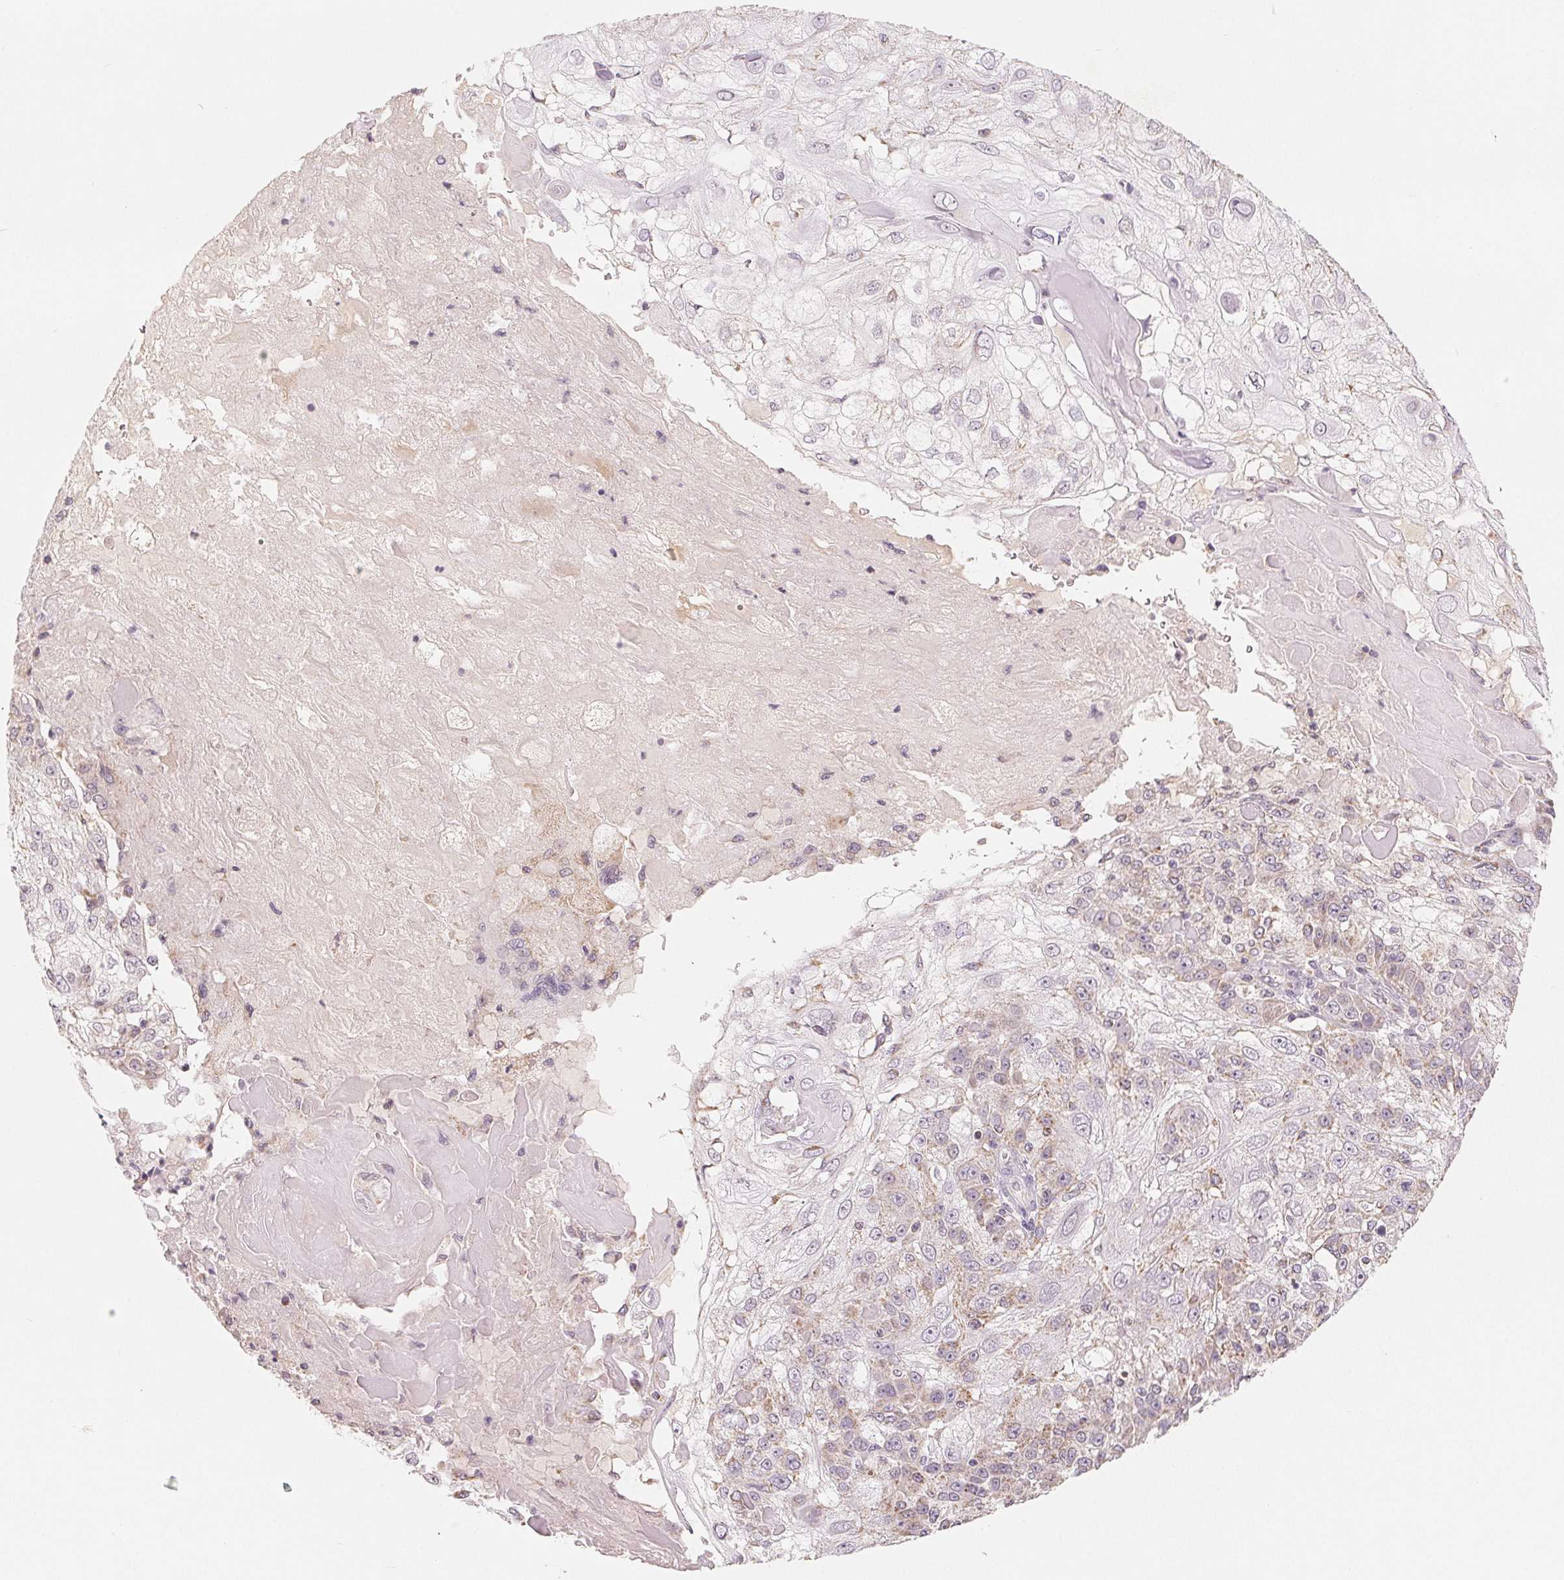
{"staining": {"intensity": "weak", "quantity": "25%-75%", "location": "cytoplasmic/membranous"}, "tissue": "skin cancer", "cell_type": "Tumor cells", "image_type": "cancer", "snomed": [{"axis": "morphology", "description": "Normal tissue, NOS"}, {"axis": "morphology", "description": "Squamous cell carcinoma, NOS"}, {"axis": "topography", "description": "Skin"}], "caption": "A brown stain labels weak cytoplasmic/membranous expression of a protein in human skin cancer tumor cells. (DAB (3,3'-diaminobenzidine) IHC with brightfield microscopy, high magnification).", "gene": "GHITM", "patient": {"sex": "female", "age": 83}}